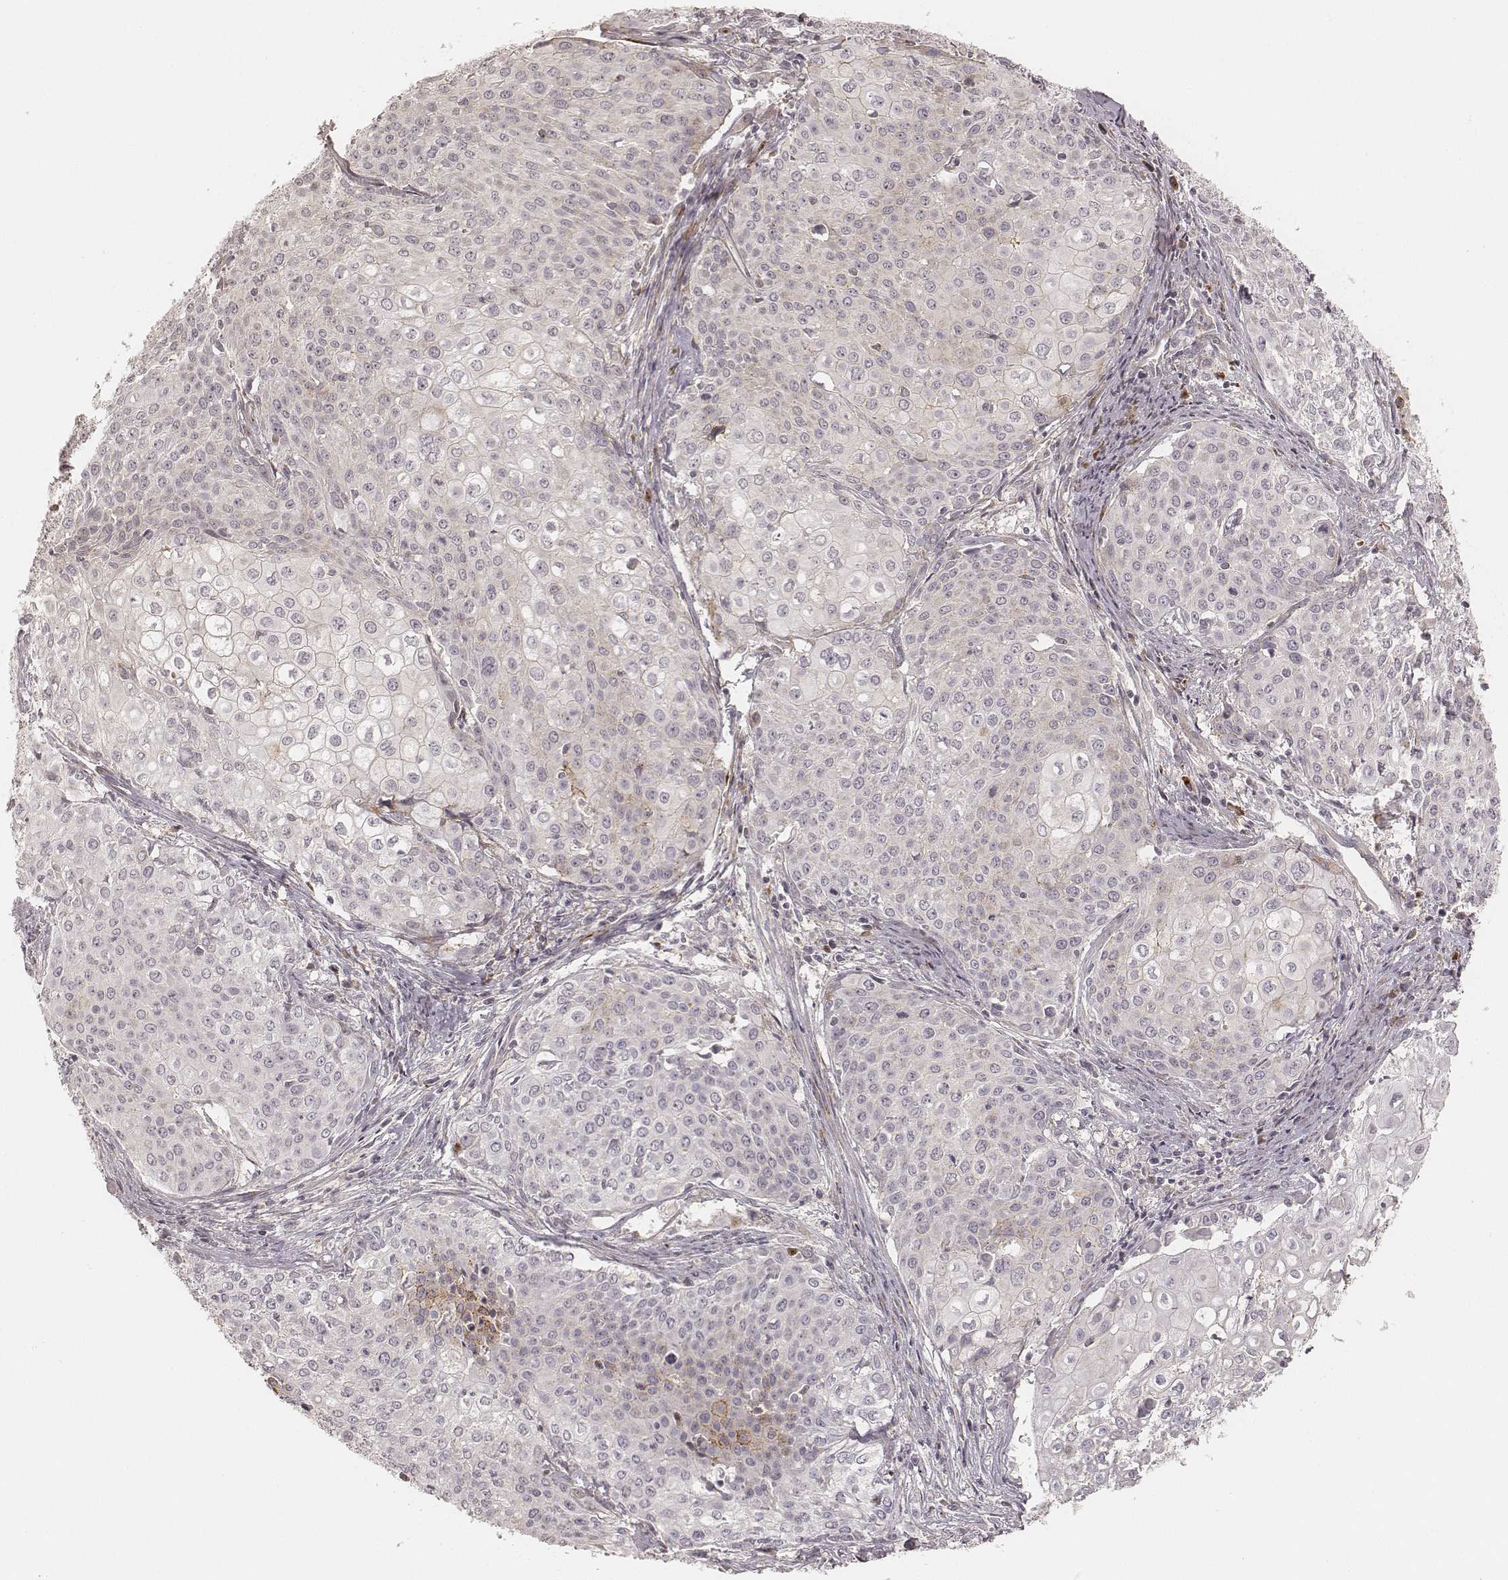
{"staining": {"intensity": "moderate", "quantity": "<25%", "location": "cytoplasmic/membranous"}, "tissue": "cervical cancer", "cell_type": "Tumor cells", "image_type": "cancer", "snomed": [{"axis": "morphology", "description": "Squamous cell carcinoma, NOS"}, {"axis": "topography", "description": "Cervix"}], "caption": "Protein staining of cervical squamous cell carcinoma tissue demonstrates moderate cytoplasmic/membranous expression in approximately <25% of tumor cells.", "gene": "GORASP2", "patient": {"sex": "female", "age": 39}}